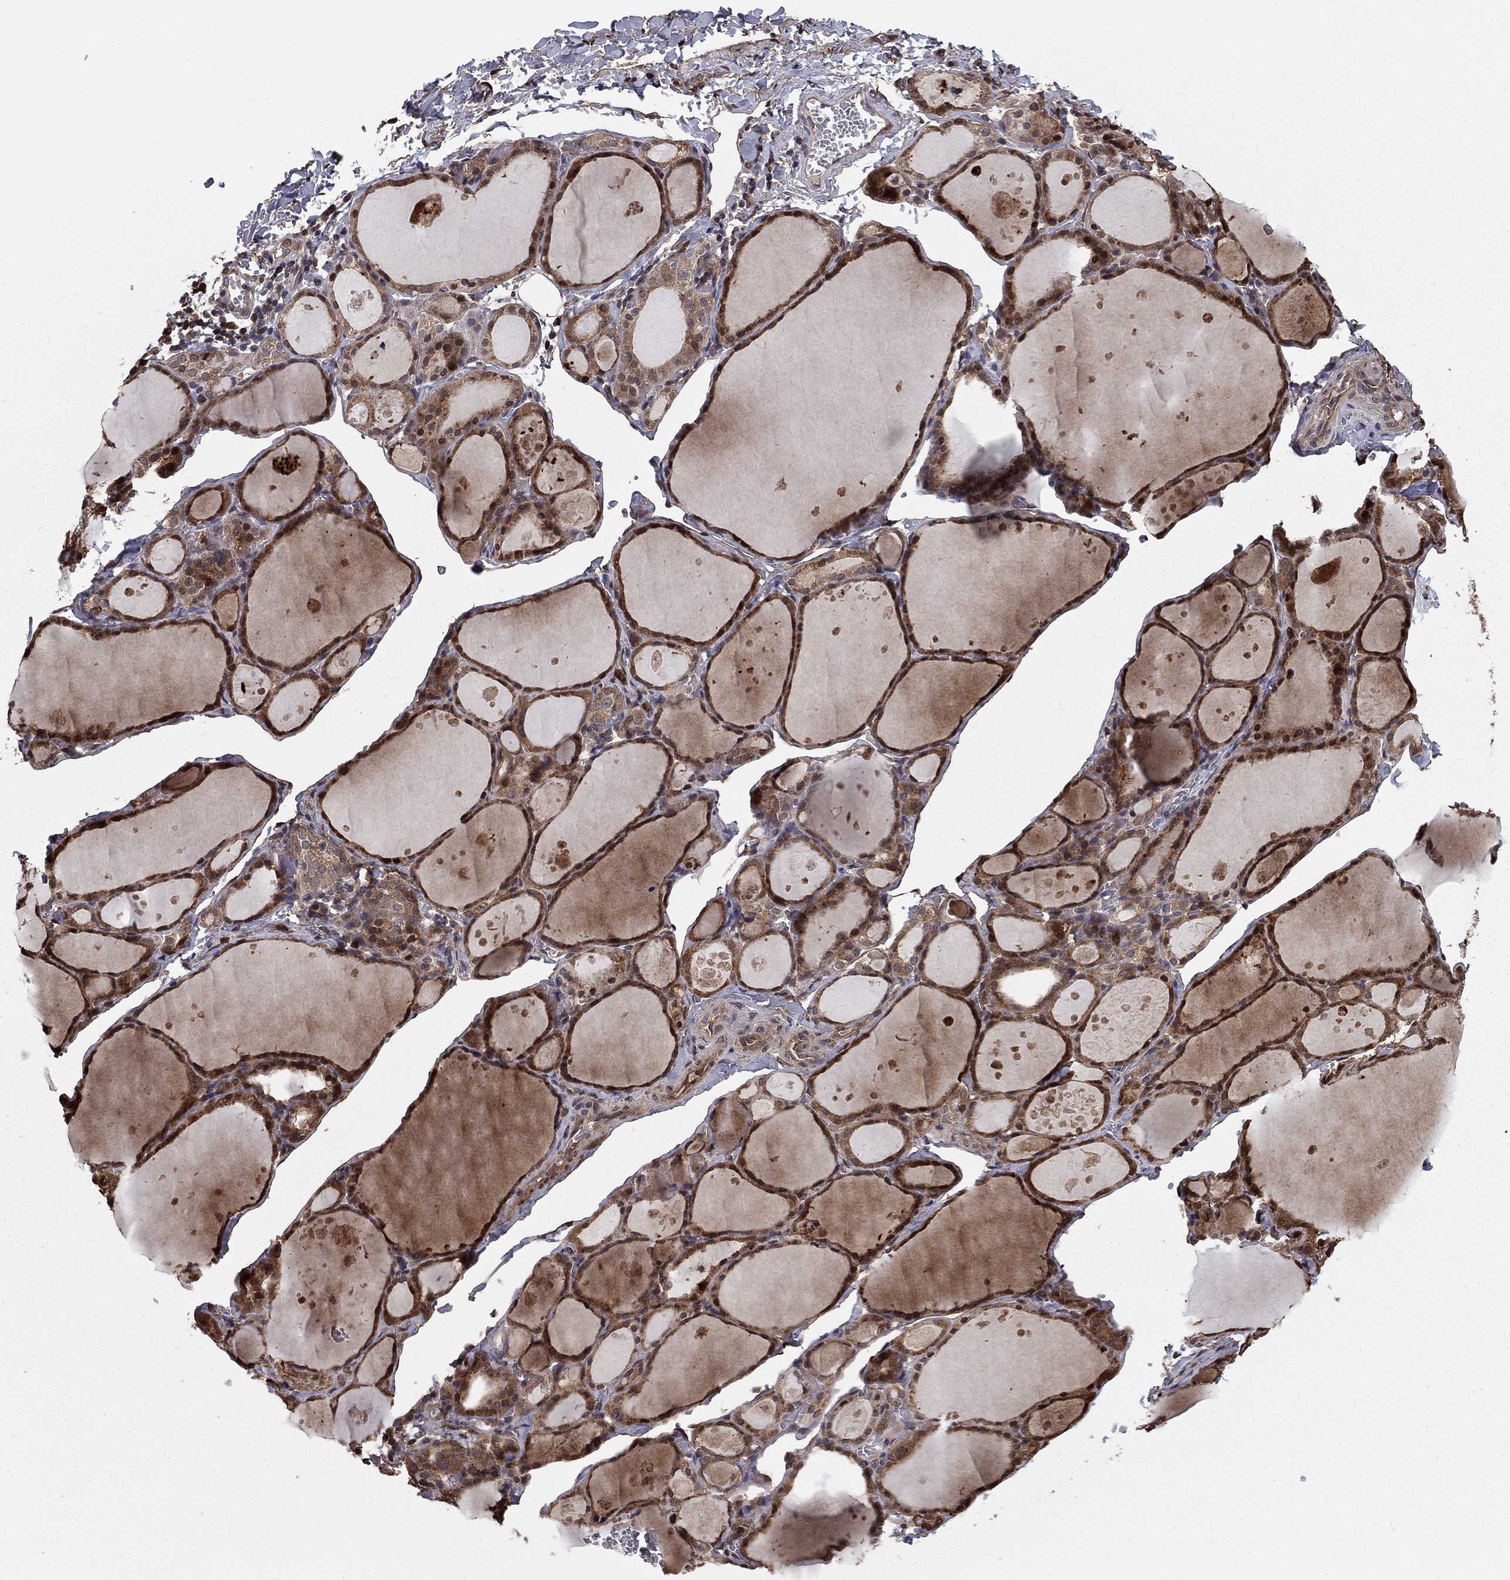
{"staining": {"intensity": "moderate", "quantity": "25%-75%", "location": "cytoplasmic/membranous,nuclear"}, "tissue": "thyroid gland", "cell_type": "Glandular cells", "image_type": "normal", "snomed": [{"axis": "morphology", "description": "Normal tissue, NOS"}, {"axis": "topography", "description": "Thyroid gland"}], "caption": "Moderate cytoplasmic/membranous,nuclear positivity is appreciated in approximately 25%-75% of glandular cells in unremarkable thyroid gland.", "gene": "GYG1", "patient": {"sex": "male", "age": 68}}